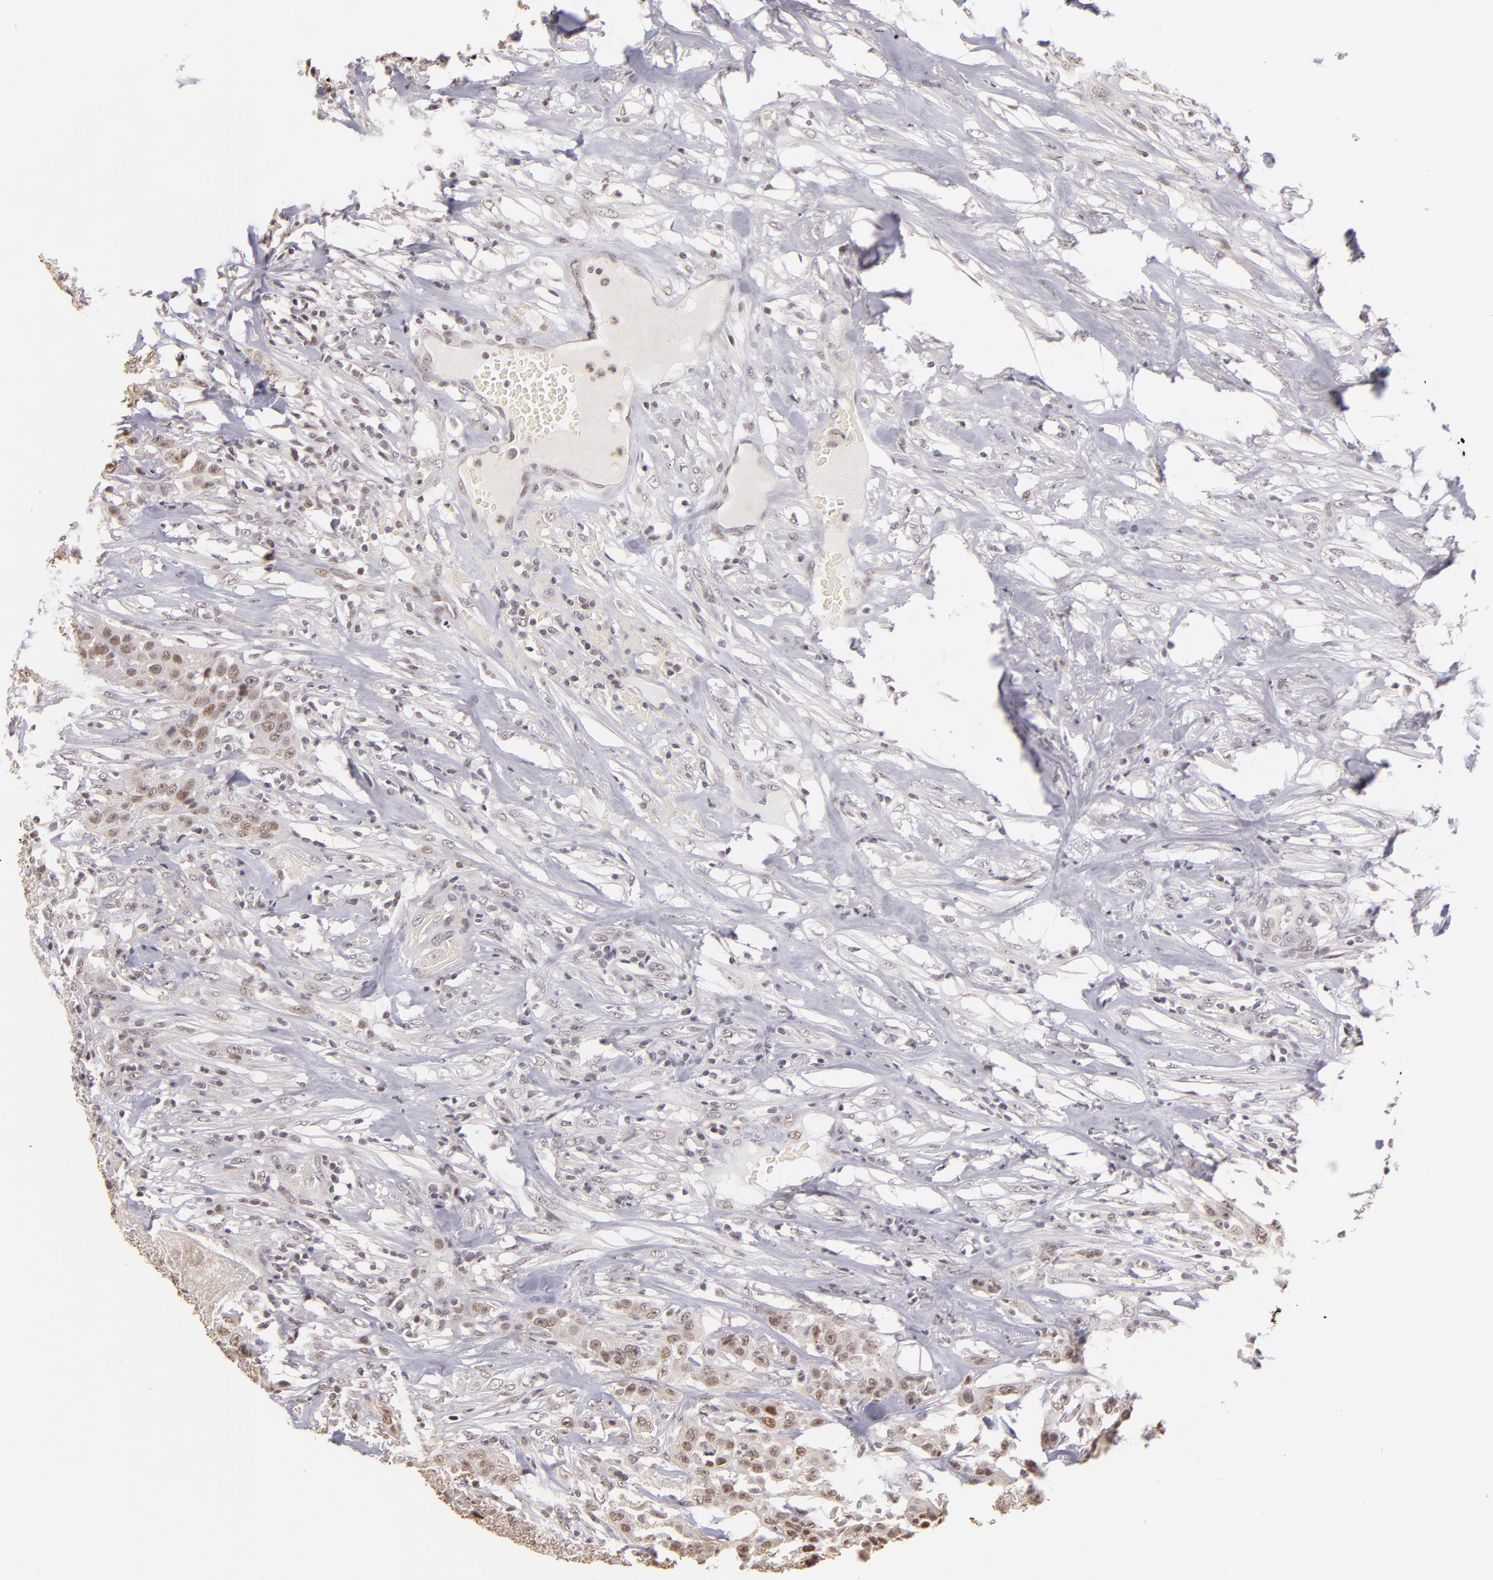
{"staining": {"intensity": "weak", "quantity": "<25%", "location": "nuclear"}, "tissue": "urothelial cancer", "cell_type": "Tumor cells", "image_type": "cancer", "snomed": [{"axis": "morphology", "description": "Urothelial carcinoma, High grade"}, {"axis": "topography", "description": "Urinary bladder"}], "caption": "Immunohistochemistry (IHC) photomicrograph of neoplastic tissue: urothelial cancer stained with DAB exhibits no significant protein positivity in tumor cells.", "gene": "RARB", "patient": {"sex": "male", "age": 74}}